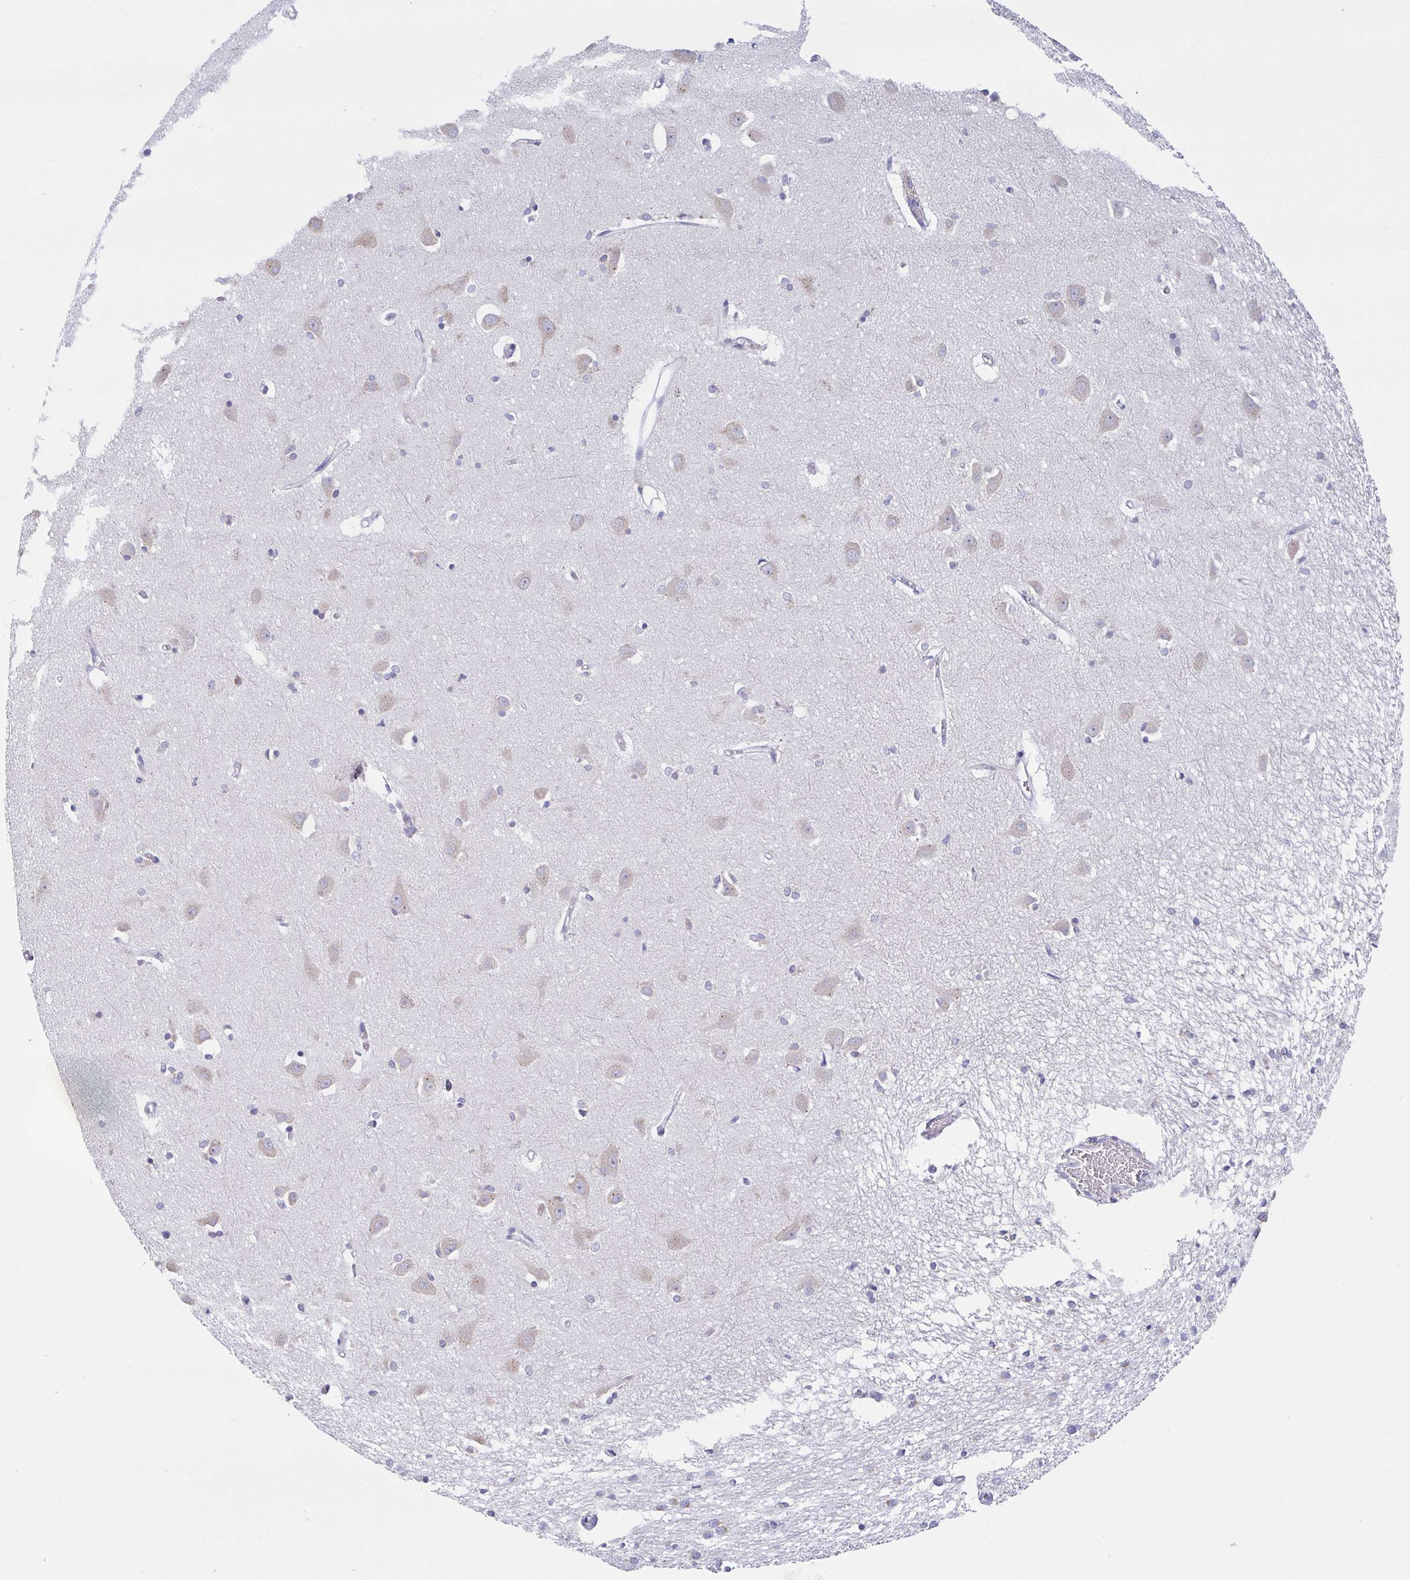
{"staining": {"intensity": "moderate", "quantity": "<25%", "location": "cytoplasmic/membranous"}, "tissue": "caudate", "cell_type": "Glial cells", "image_type": "normal", "snomed": [{"axis": "morphology", "description": "Normal tissue, NOS"}, {"axis": "topography", "description": "Lateral ventricle wall"}, {"axis": "topography", "description": "Hippocampus"}], "caption": "This photomicrograph shows IHC staining of benign human caudate, with low moderate cytoplasmic/membranous positivity in approximately <25% of glial cells.", "gene": "PROSER3", "patient": {"sex": "female", "age": 63}}